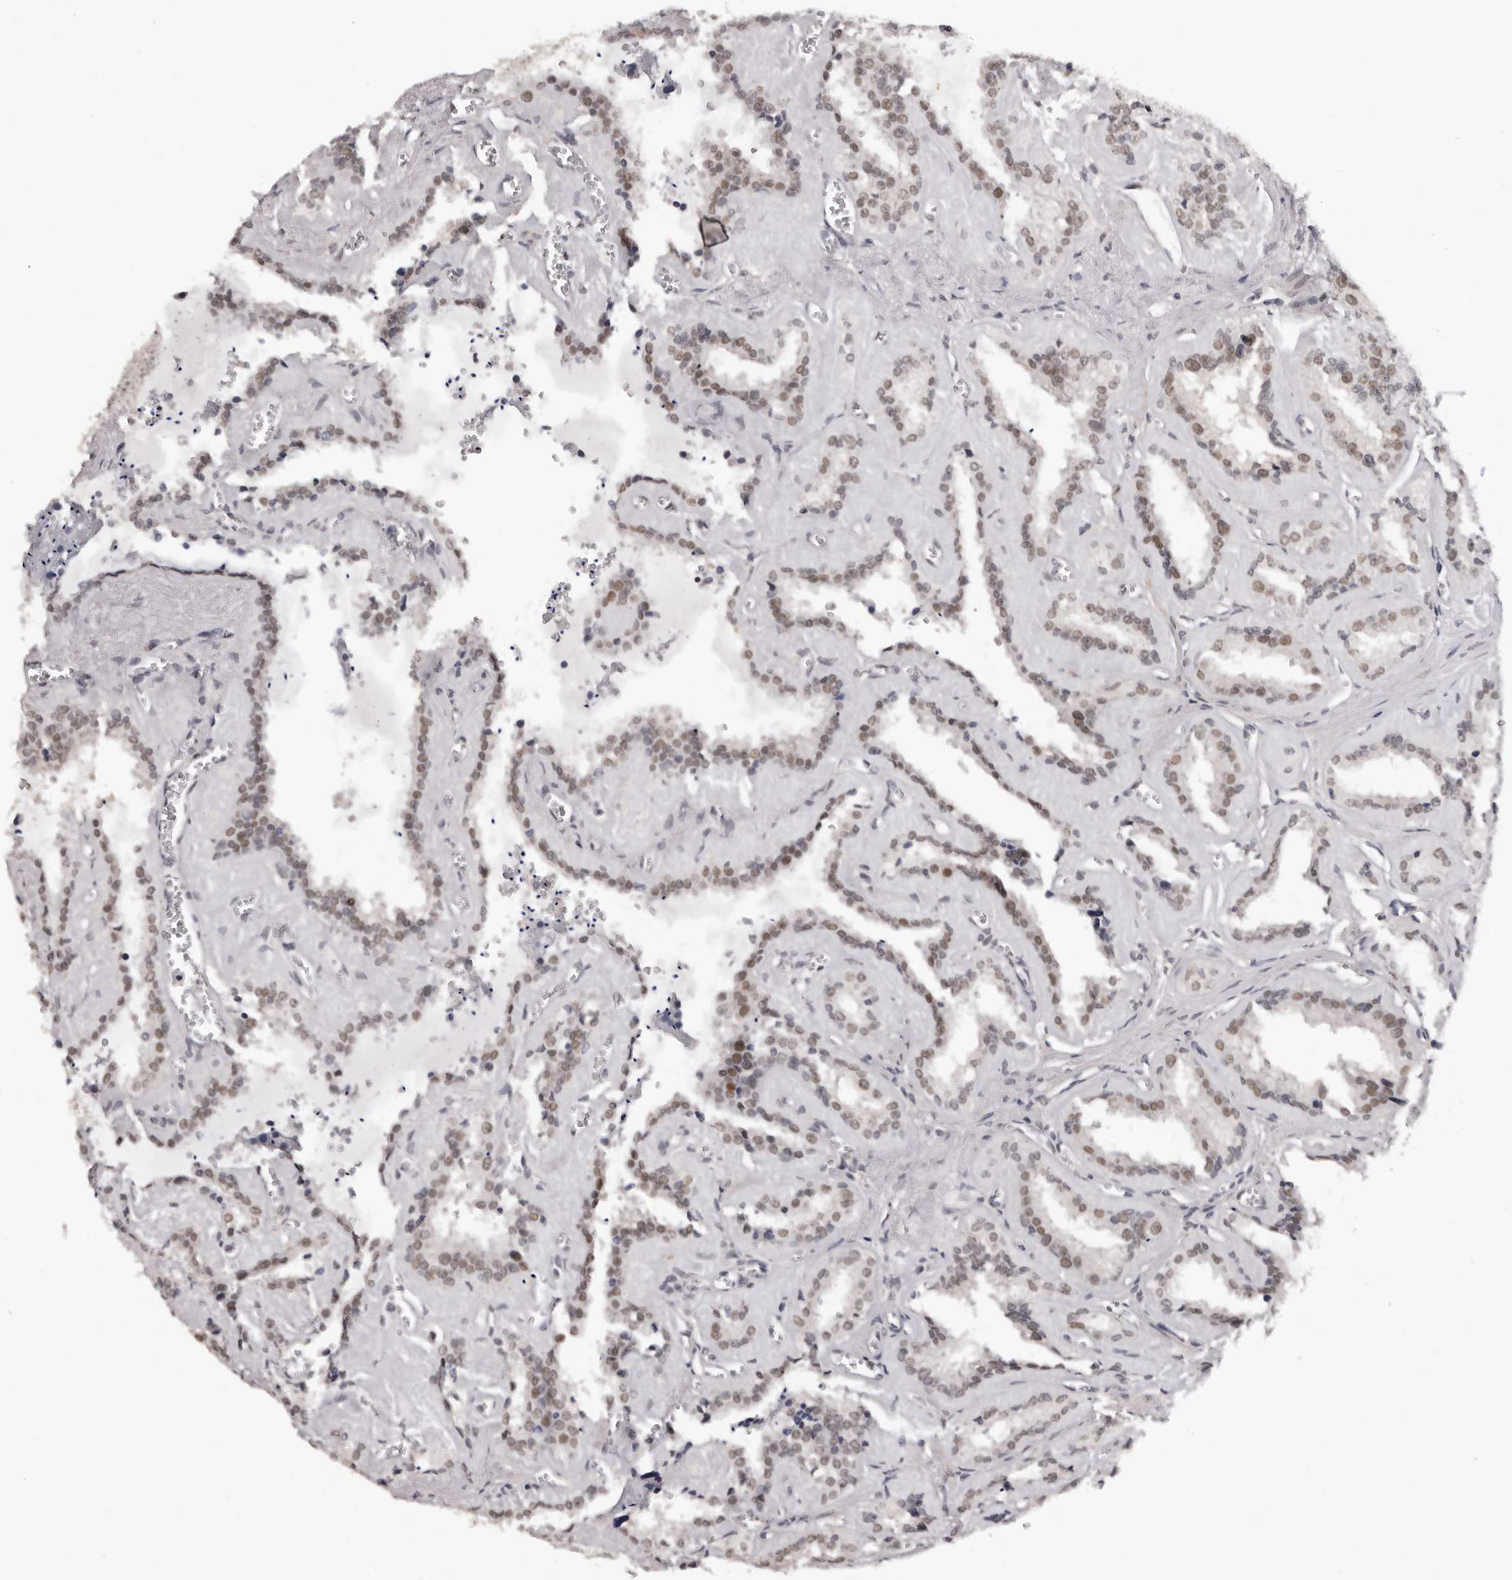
{"staining": {"intensity": "moderate", "quantity": "25%-75%", "location": "nuclear"}, "tissue": "seminal vesicle", "cell_type": "Glandular cells", "image_type": "normal", "snomed": [{"axis": "morphology", "description": "Normal tissue, NOS"}, {"axis": "topography", "description": "Prostate"}, {"axis": "topography", "description": "Seminal veicle"}], "caption": "Immunohistochemical staining of normal seminal vesicle reveals moderate nuclear protein staining in approximately 25%-75% of glandular cells.", "gene": "SRCAP", "patient": {"sex": "male", "age": 59}}